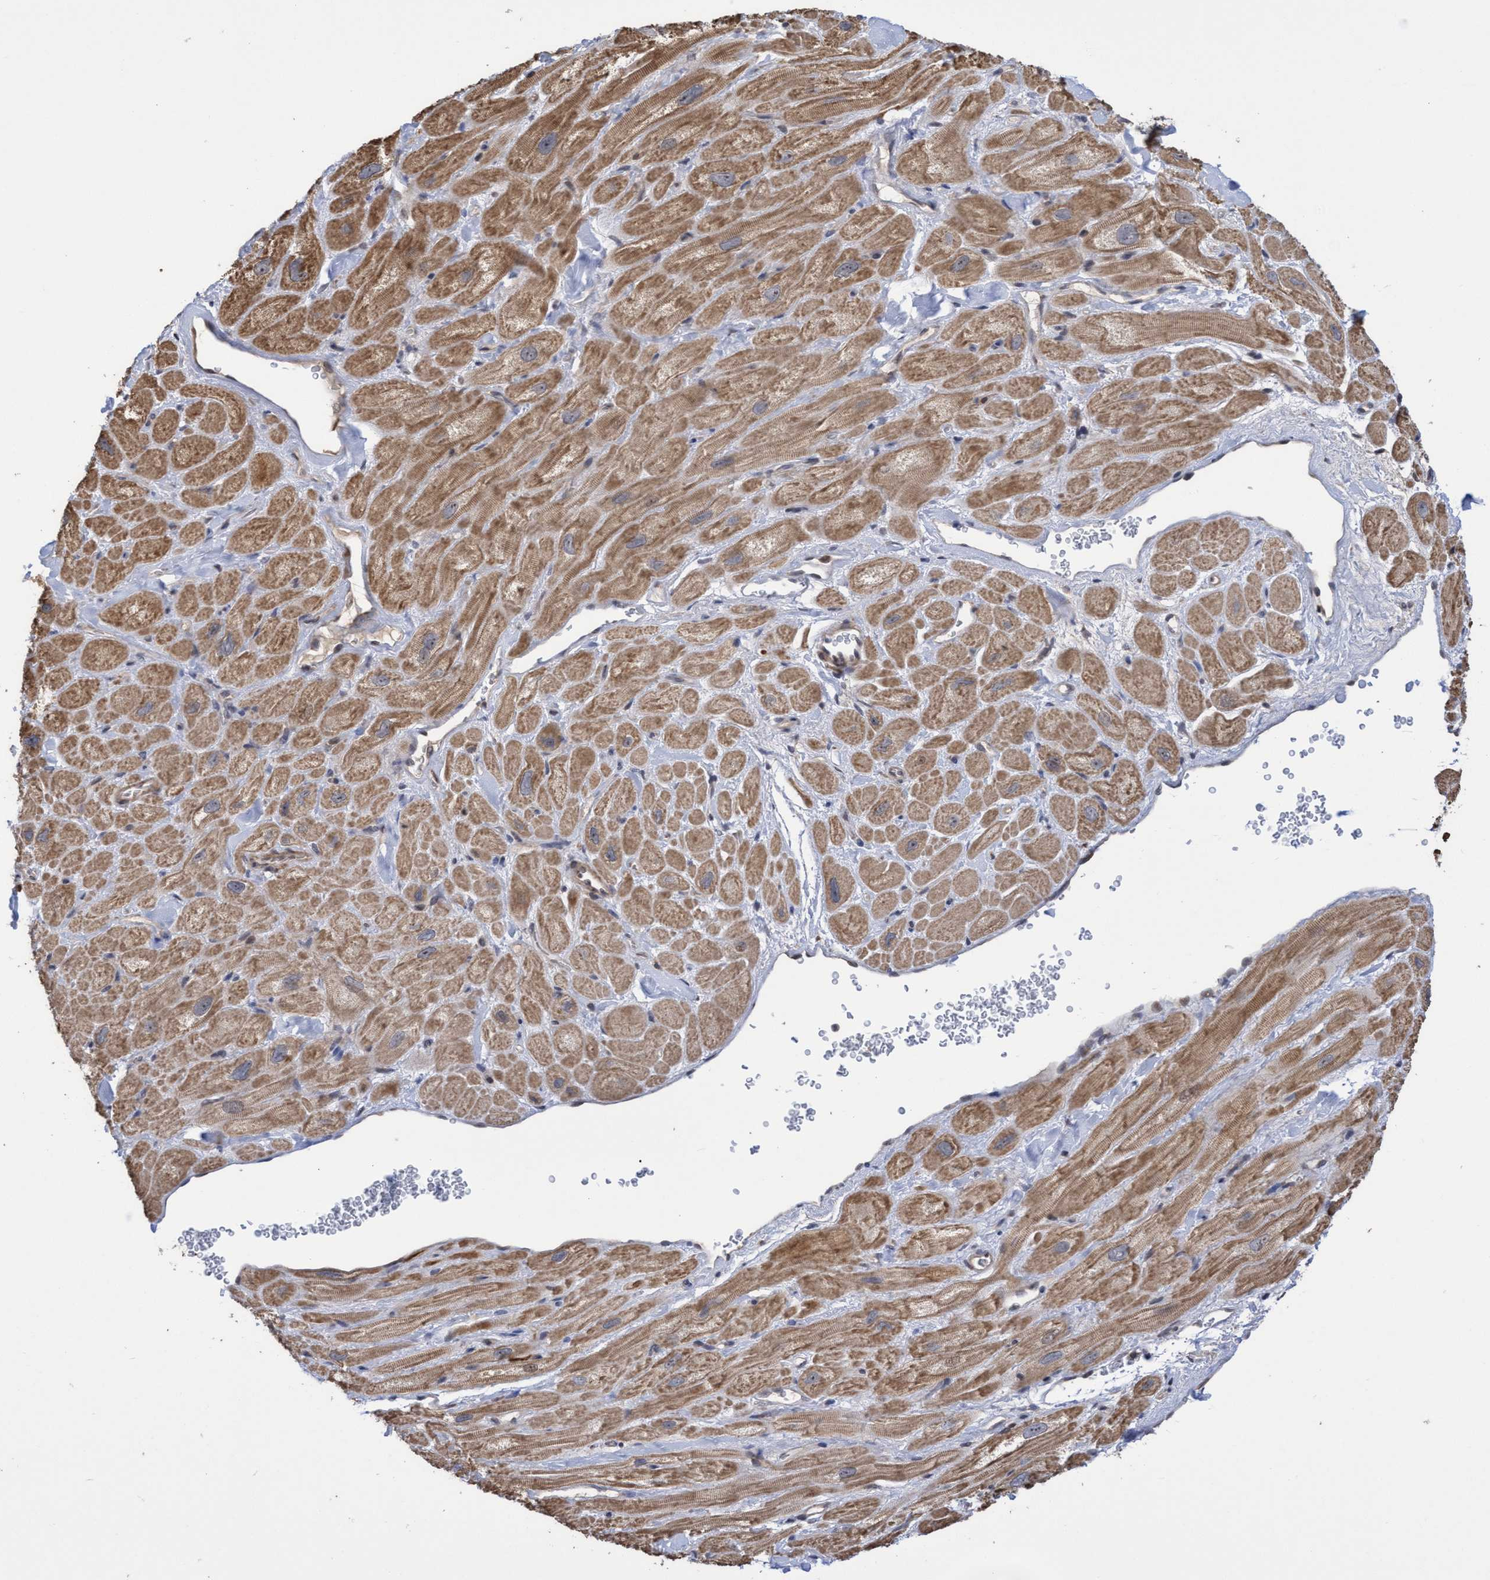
{"staining": {"intensity": "moderate", "quantity": ">75%", "location": "cytoplasmic/membranous"}, "tissue": "heart muscle", "cell_type": "Cardiomyocytes", "image_type": "normal", "snomed": [{"axis": "morphology", "description": "Normal tissue, NOS"}, {"axis": "topography", "description": "Heart"}], "caption": "The immunohistochemical stain shows moderate cytoplasmic/membranous staining in cardiomyocytes of normal heart muscle.", "gene": "SLBP", "patient": {"sex": "male", "age": 49}}